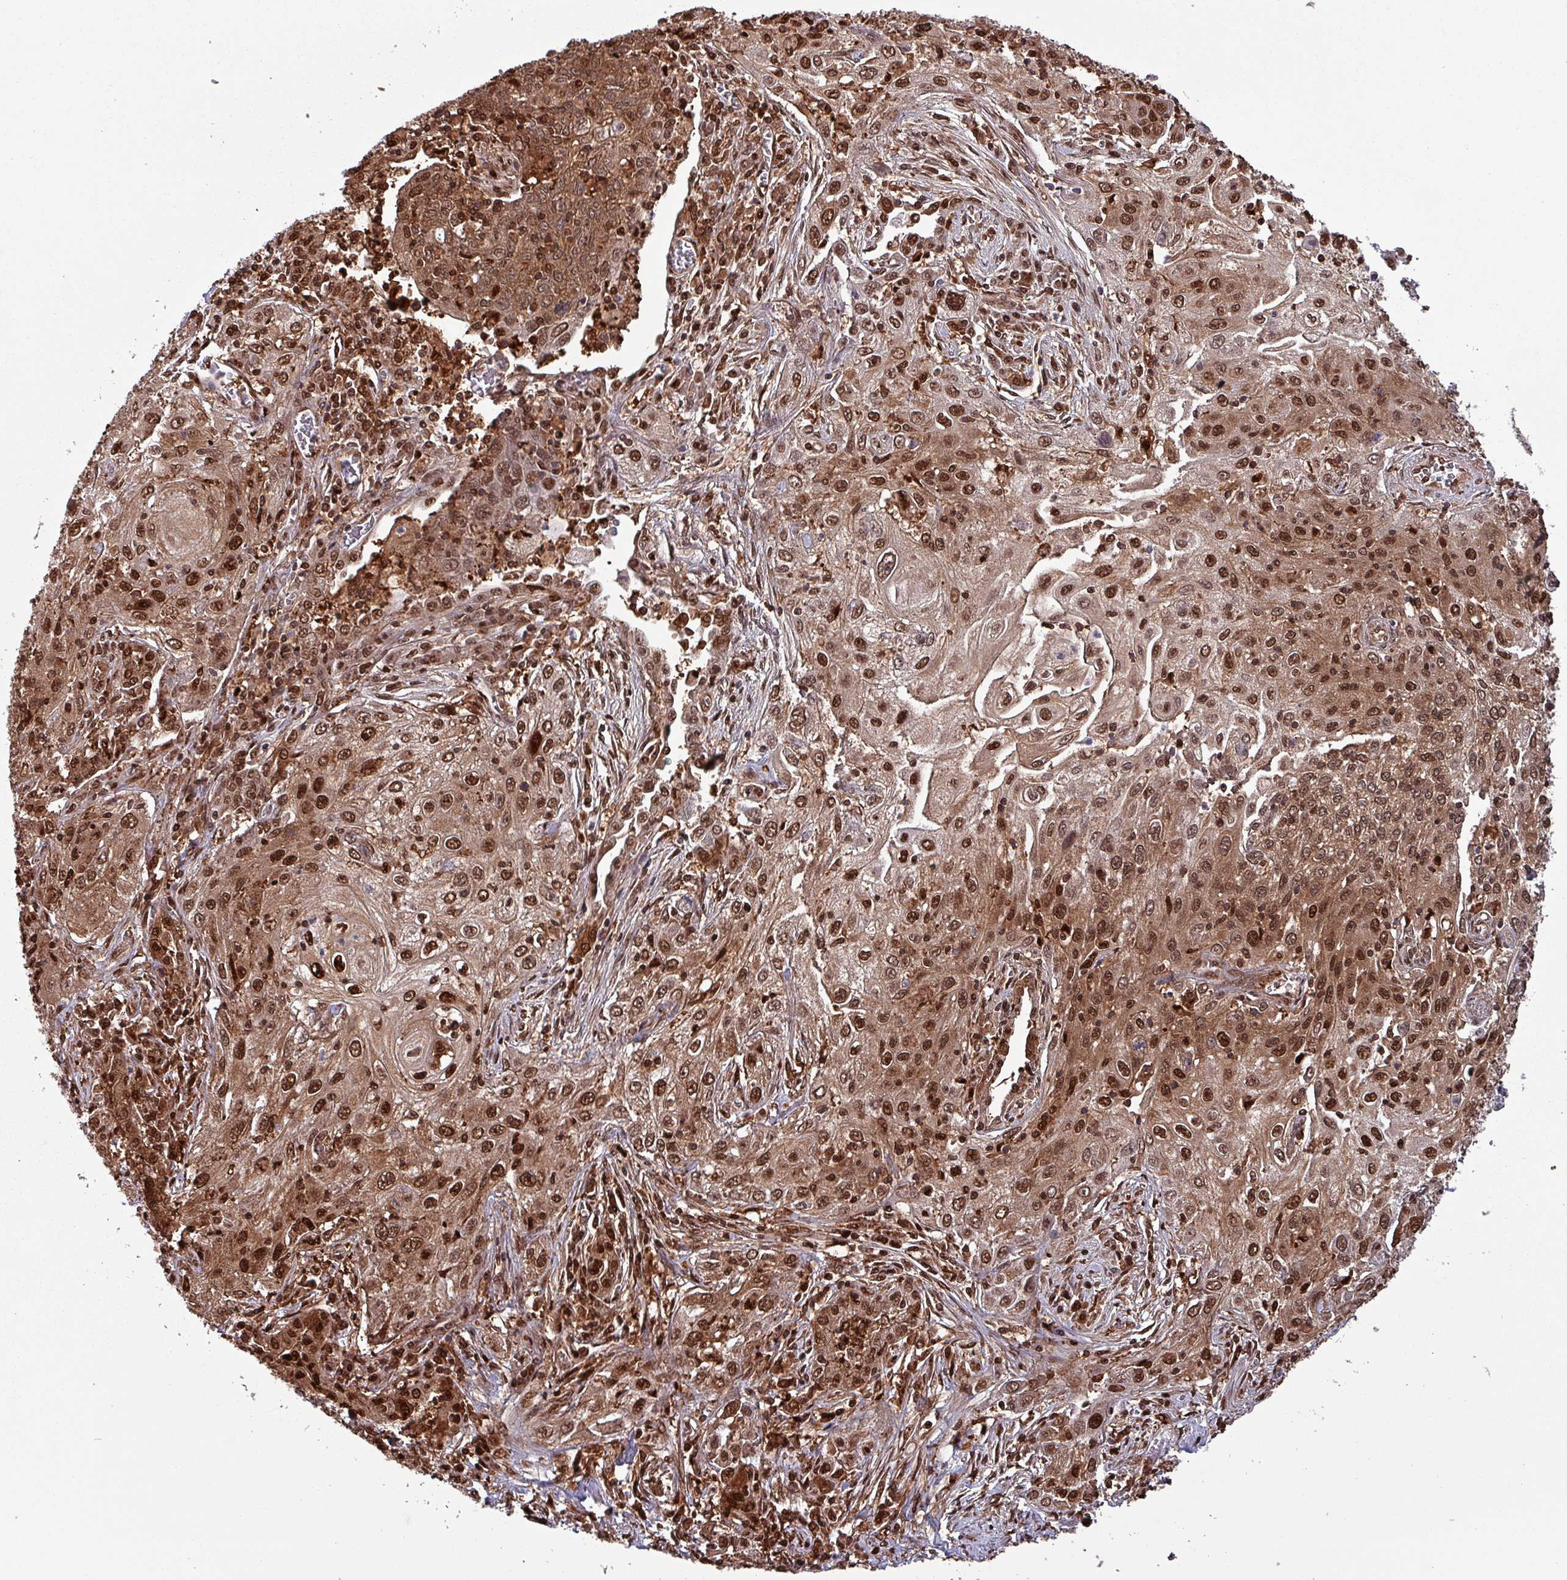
{"staining": {"intensity": "strong", "quantity": ">75%", "location": "cytoplasmic/membranous,nuclear"}, "tissue": "lung cancer", "cell_type": "Tumor cells", "image_type": "cancer", "snomed": [{"axis": "morphology", "description": "Squamous cell carcinoma, NOS"}, {"axis": "topography", "description": "Lung"}], "caption": "A brown stain highlights strong cytoplasmic/membranous and nuclear positivity of a protein in lung squamous cell carcinoma tumor cells. (Brightfield microscopy of DAB IHC at high magnification).", "gene": "PSMB8", "patient": {"sex": "female", "age": 69}}